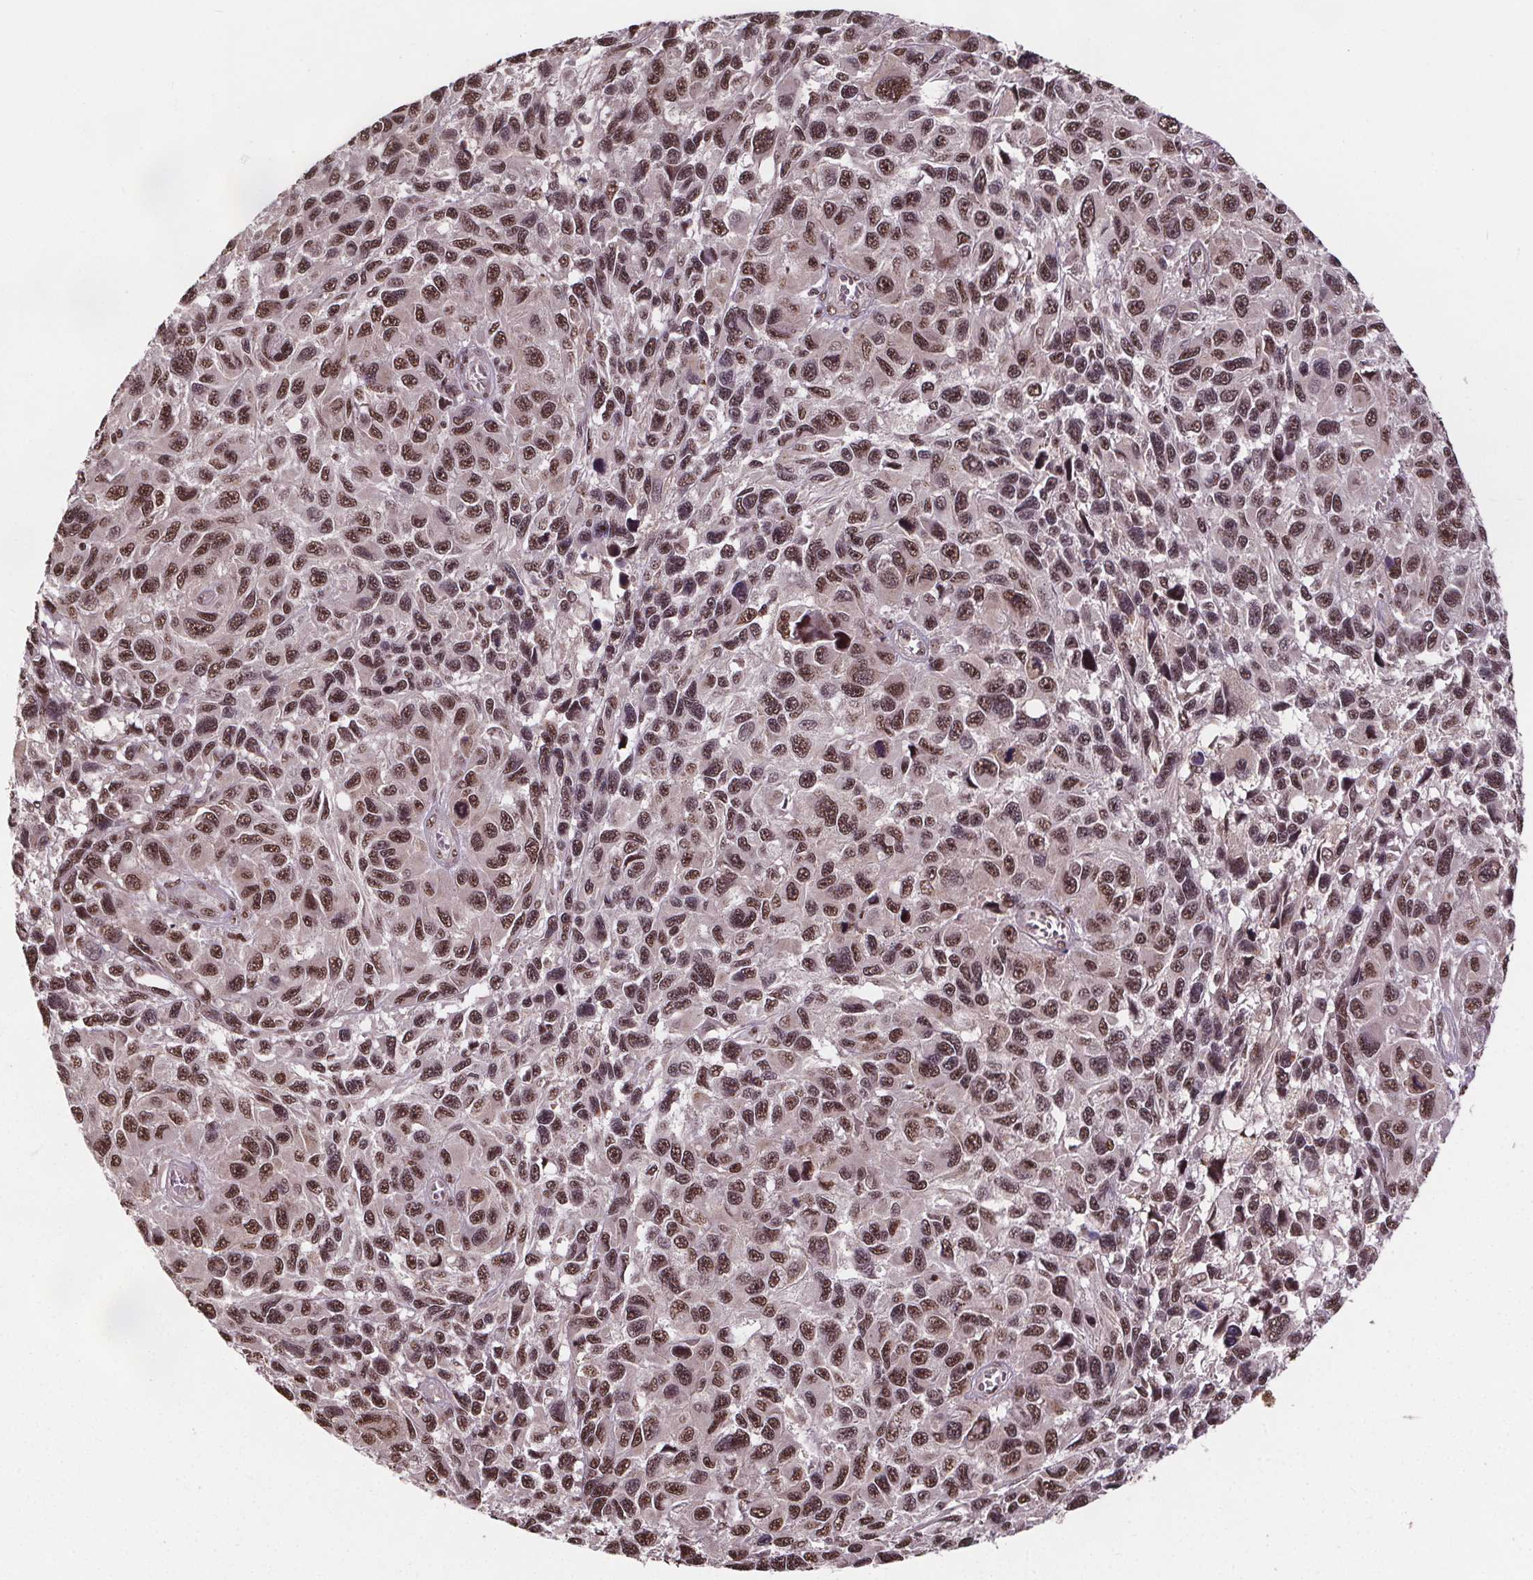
{"staining": {"intensity": "moderate", "quantity": ">75%", "location": "nuclear"}, "tissue": "melanoma", "cell_type": "Tumor cells", "image_type": "cancer", "snomed": [{"axis": "morphology", "description": "Malignant melanoma, NOS"}, {"axis": "topography", "description": "Skin"}], "caption": "A histopathology image of melanoma stained for a protein displays moderate nuclear brown staining in tumor cells. (Brightfield microscopy of DAB IHC at high magnification).", "gene": "JARID2", "patient": {"sex": "male", "age": 53}}